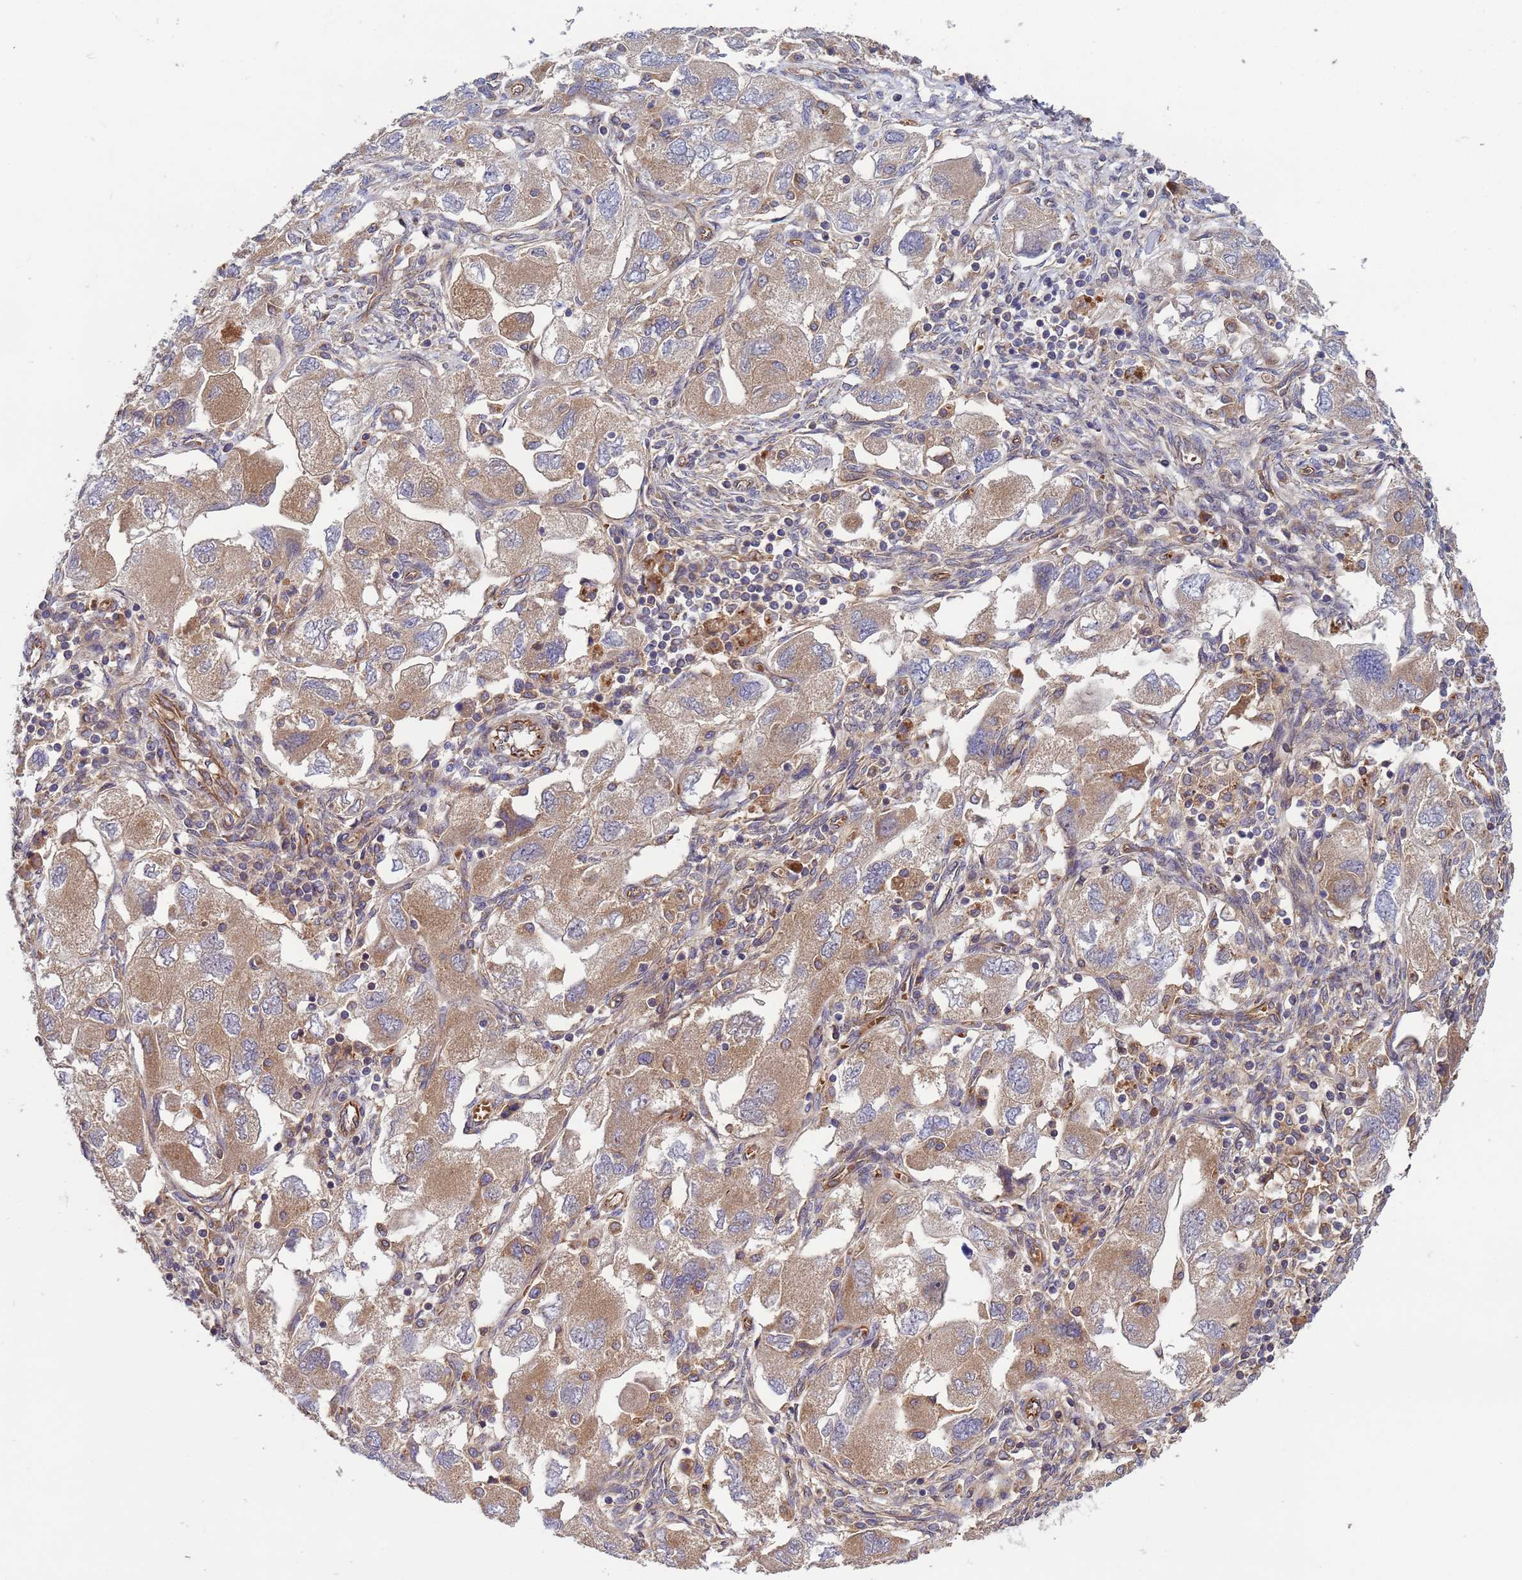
{"staining": {"intensity": "moderate", "quantity": ">75%", "location": "cytoplasmic/membranous"}, "tissue": "ovarian cancer", "cell_type": "Tumor cells", "image_type": "cancer", "snomed": [{"axis": "morphology", "description": "Carcinoma, NOS"}, {"axis": "morphology", "description": "Cystadenocarcinoma, serous, NOS"}, {"axis": "topography", "description": "Ovary"}], "caption": "Immunohistochemical staining of serous cystadenocarcinoma (ovarian) exhibits medium levels of moderate cytoplasmic/membranous staining in about >75% of tumor cells.", "gene": "RAB10", "patient": {"sex": "female", "age": 69}}